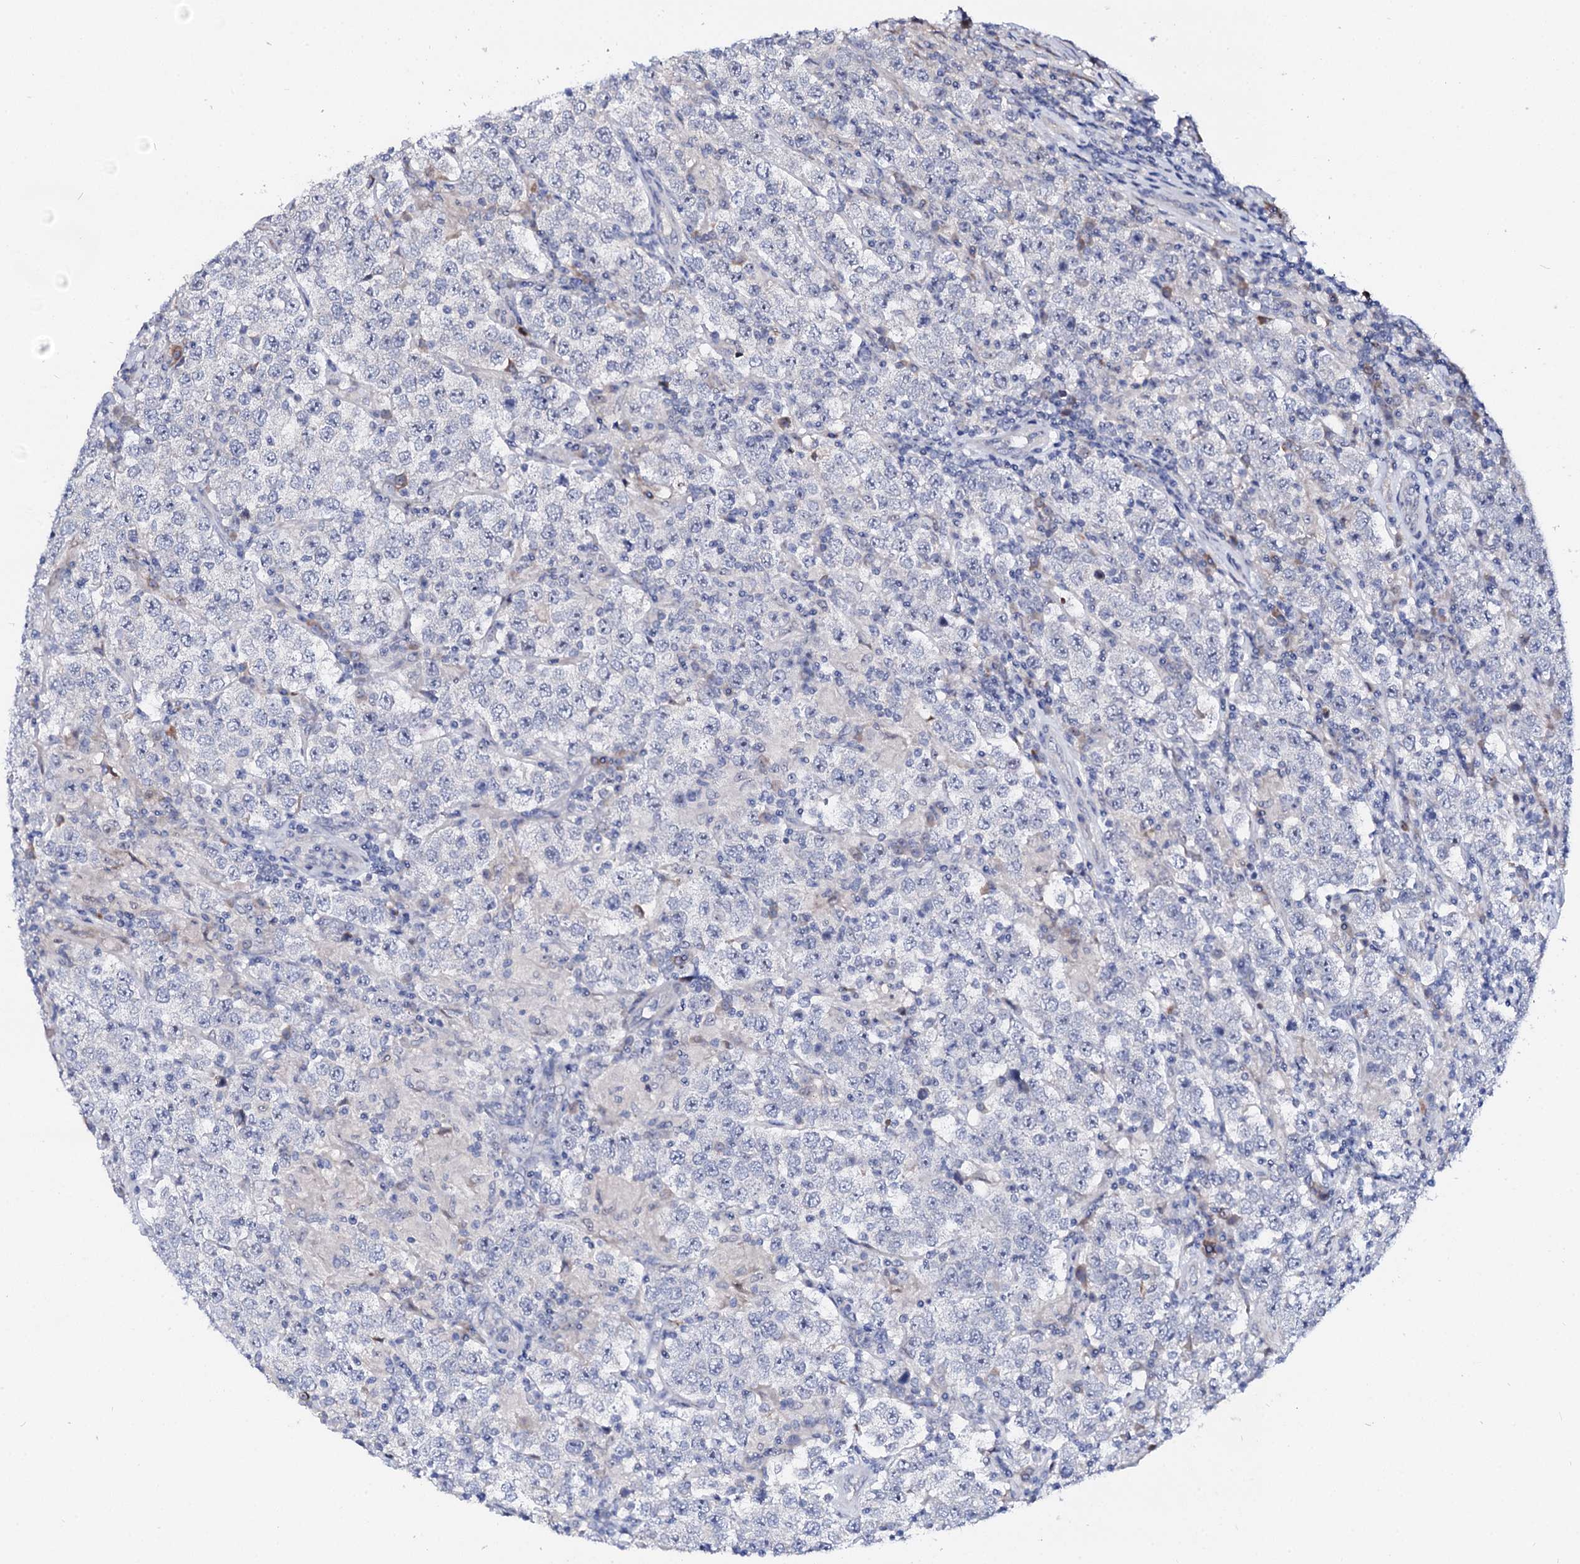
{"staining": {"intensity": "negative", "quantity": "none", "location": "none"}, "tissue": "testis cancer", "cell_type": "Tumor cells", "image_type": "cancer", "snomed": [{"axis": "morphology", "description": "Normal tissue, NOS"}, {"axis": "morphology", "description": "Urothelial carcinoma, High grade"}, {"axis": "morphology", "description": "Seminoma, NOS"}, {"axis": "morphology", "description": "Carcinoma, Embryonal, NOS"}, {"axis": "topography", "description": "Urinary bladder"}, {"axis": "topography", "description": "Testis"}], "caption": "Immunohistochemical staining of human seminoma (testis) displays no significant expression in tumor cells. (Brightfield microscopy of DAB (3,3'-diaminobenzidine) immunohistochemistry at high magnification).", "gene": "BTBD16", "patient": {"sex": "male", "age": 41}}